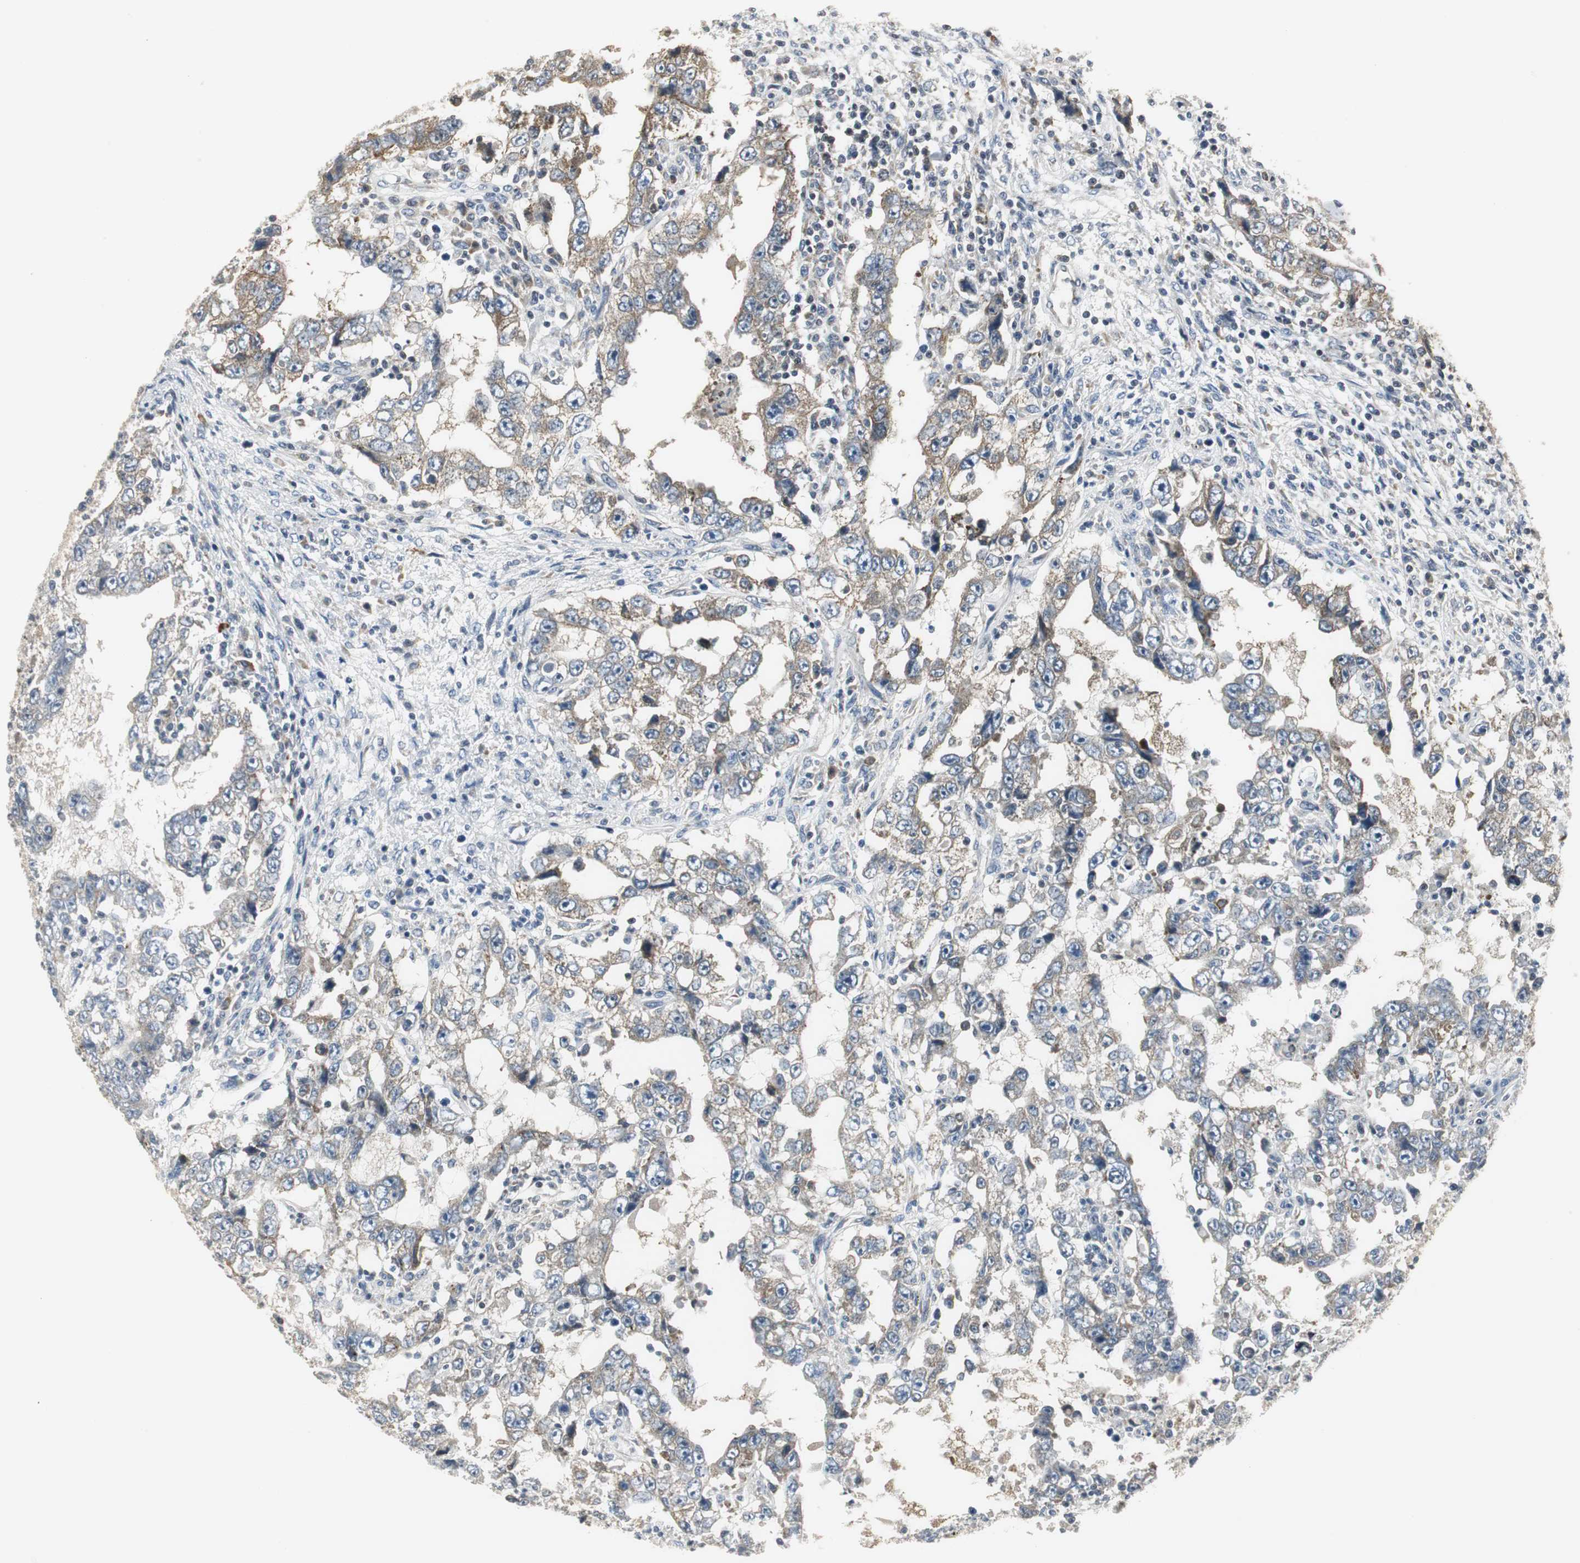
{"staining": {"intensity": "weak", "quantity": ">75%", "location": "cytoplasmic/membranous"}, "tissue": "testis cancer", "cell_type": "Tumor cells", "image_type": "cancer", "snomed": [{"axis": "morphology", "description": "Carcinoma, Embryonal, NOS"}, {"axis": "topography", "description": "Testis"}], "caption": "Embryonal carcinoma (testis) stained with a brown dye demonstrates weak cytoplasmic/membranous positive staining in about >75% of tumor cells.", "gene": "CCT5", "patient": {"sex": "male", "age": 26}}